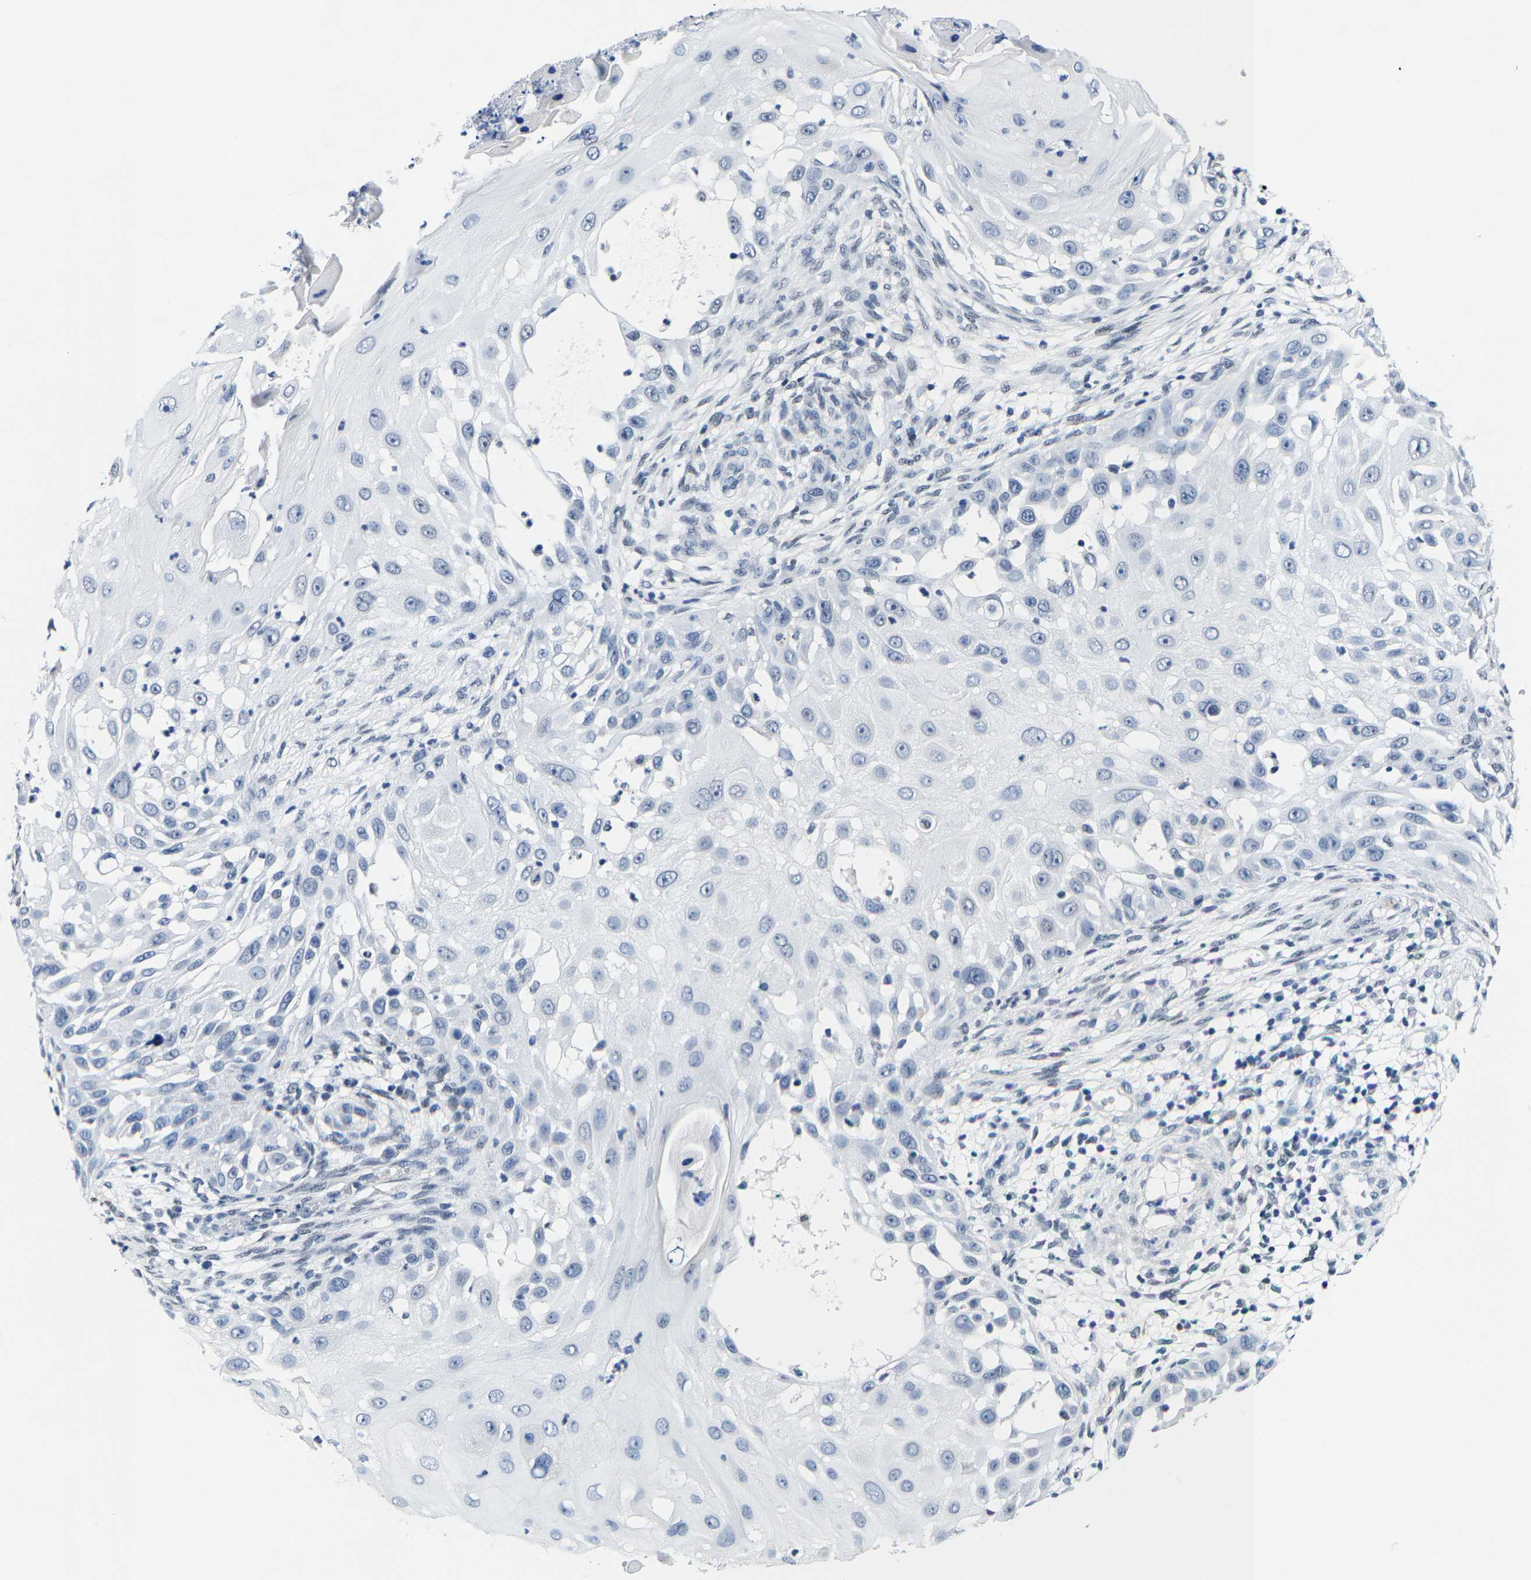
{"staining": {"intensity": "negative", "quantity": "none", "location": "none"}, "tissue": "skin cancer", "cell_type": "Tumor cells", "image_type": "cancer", "snomed": [{"axis": "morphology", "description": "Squamous cell carcinoma, NOS"}, {"axis": "topography", "description": "Skin"}], "caption": "Immunohistochemistry (IHC) of human skin cancer reveals no expression in tumor cells. (Brightfield microscopy of DAB immunohistochemistry at high magnification).", "gene": "SETD1B", "patient": {"sex": "female", "age": 44}}